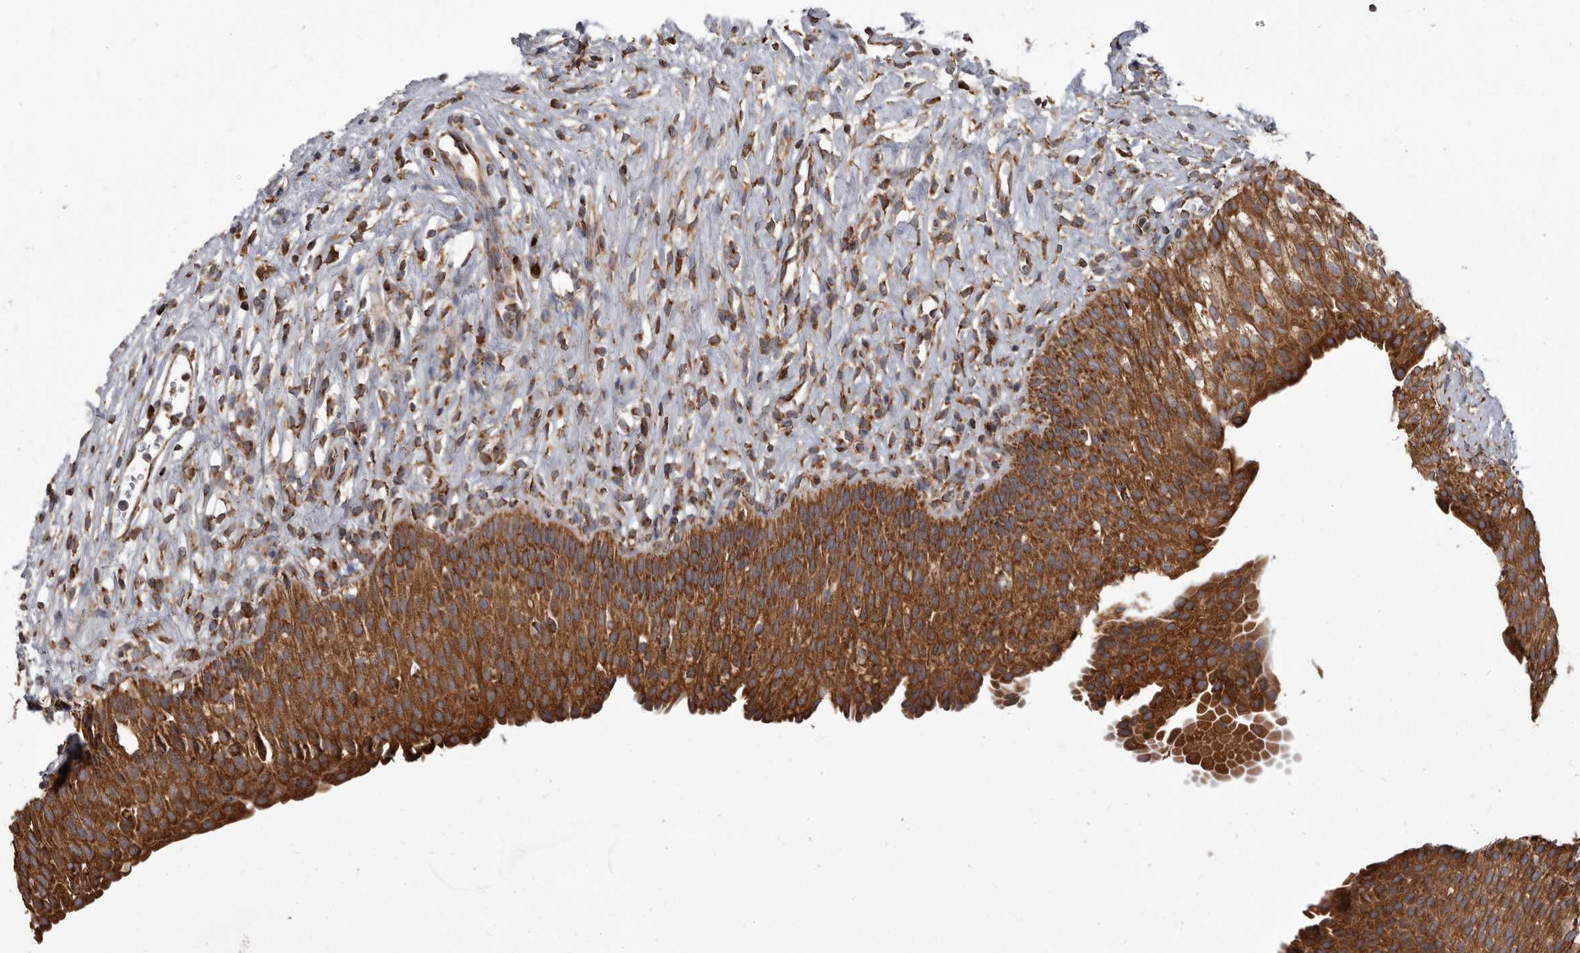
{"staining": {"intensity": "strong", "quantity": ">75%", "location": "cytoplasmic/membranous"}, "tissue": "urinary bladder", "cell_type": "Urothelial cells", "image_type": "normal", "snomed": [{"axis": "morphology", "description": "Normal tissue, NOS"}, {"axis": "topography", "description": "Urinary bladder"}], "caption": "Immunohistochemistry (IHC) (DAB) staining of normal urinary bladder exhibits strong cytoplasmic/membranous protein staining in approximately >75% of urothelial cells.", "gene": "CDK5RAP3", "patient": {"sex": "male", "age": 1}}